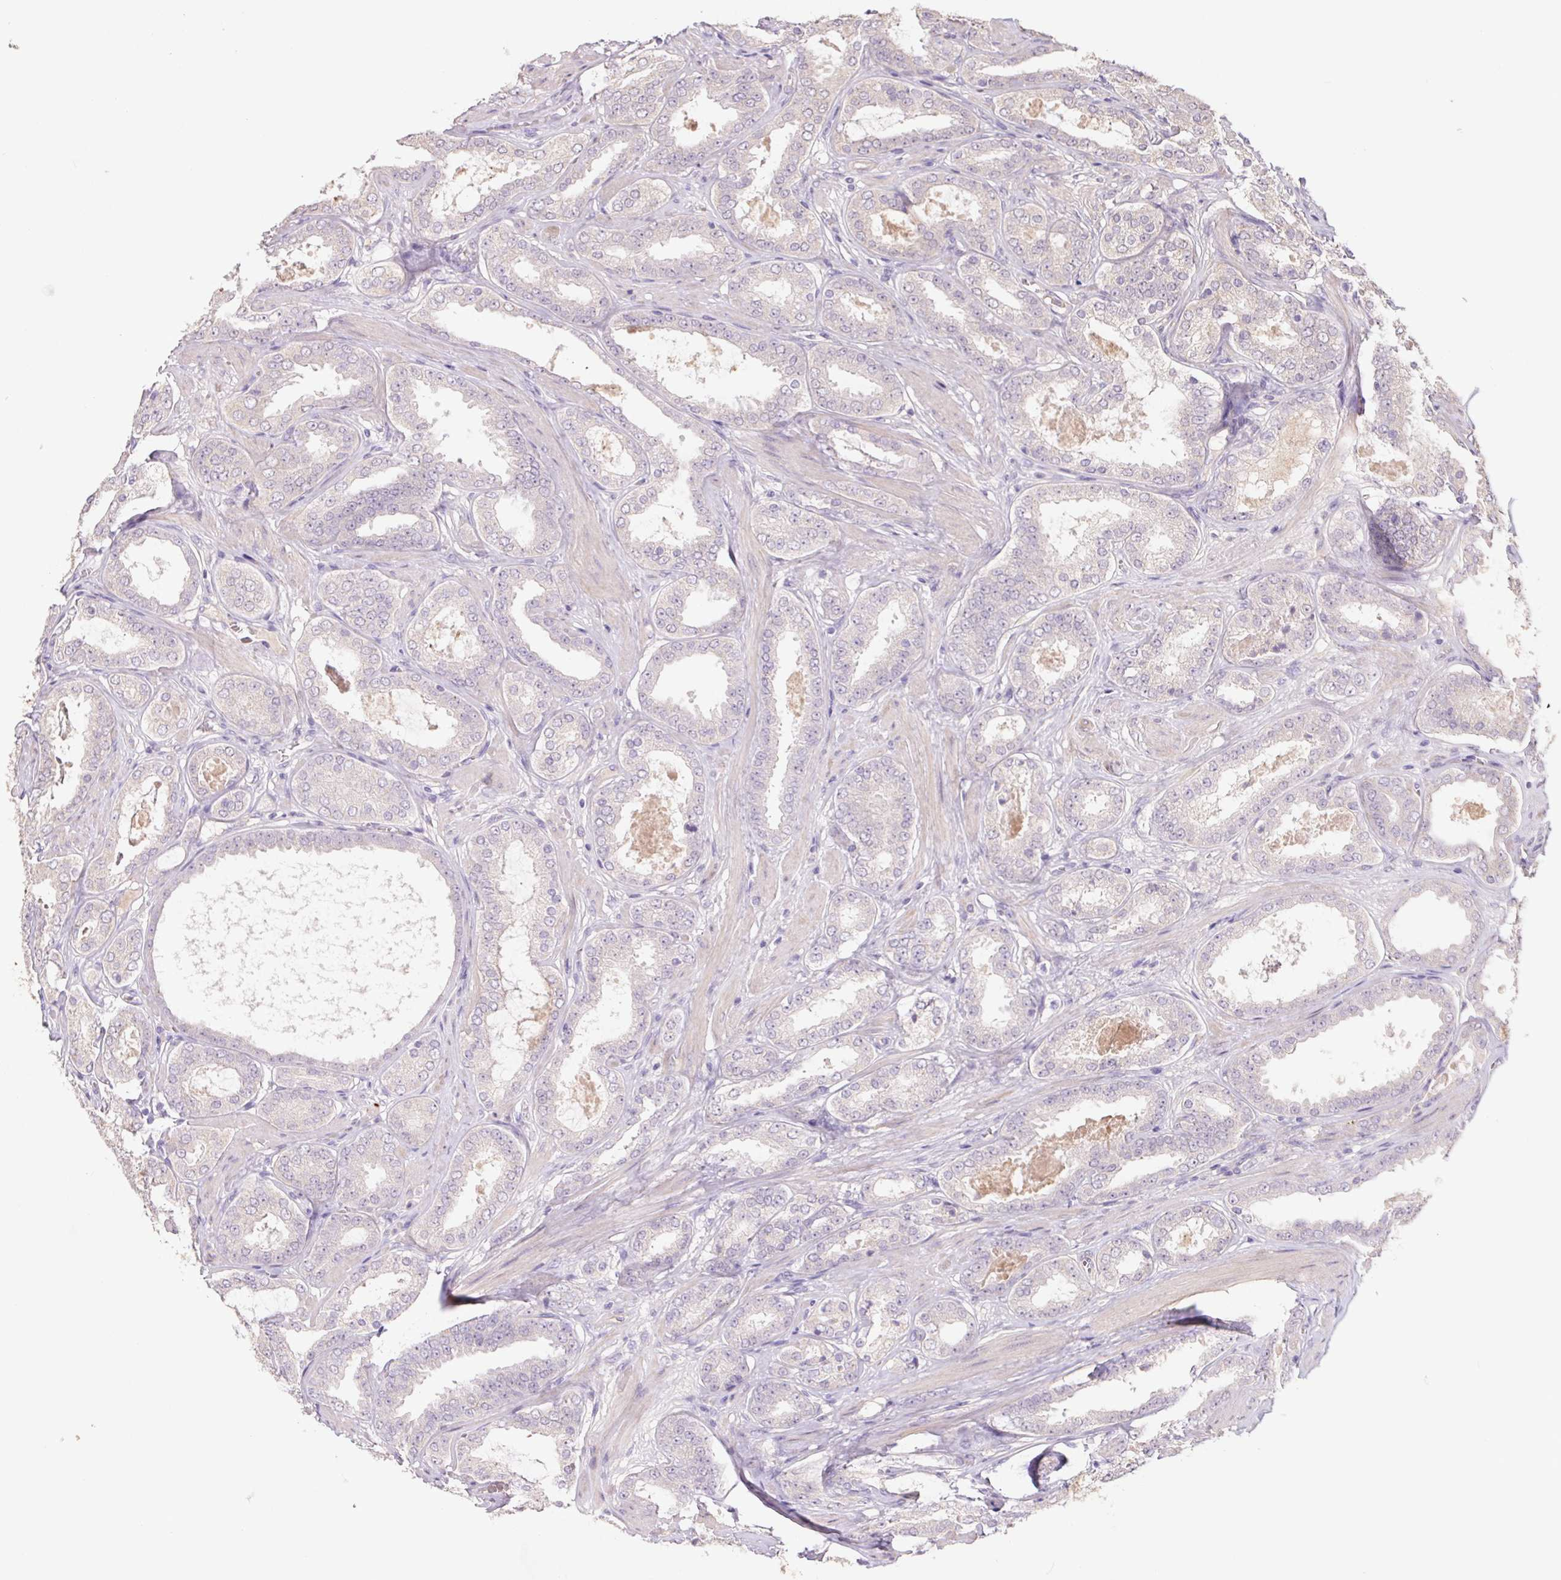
{"staining": {"intensity": "negative", "quantity": "none", "location": "none"}, "tissue": "prostate cancer", "cell_type": "Tumor cells", "image_type": "cancer", "snomed": [{"axis": "morphology", "description": "Adenocarcinoma, High grade"}, {"axis": "topography", "description": "Prostate"}], "caption": "The IHC micrograph has no significant positivity in tumor cells of prostate cancer tissue.", "gene": "GRM2", "patient": {"sex": "male", "age": 63}}